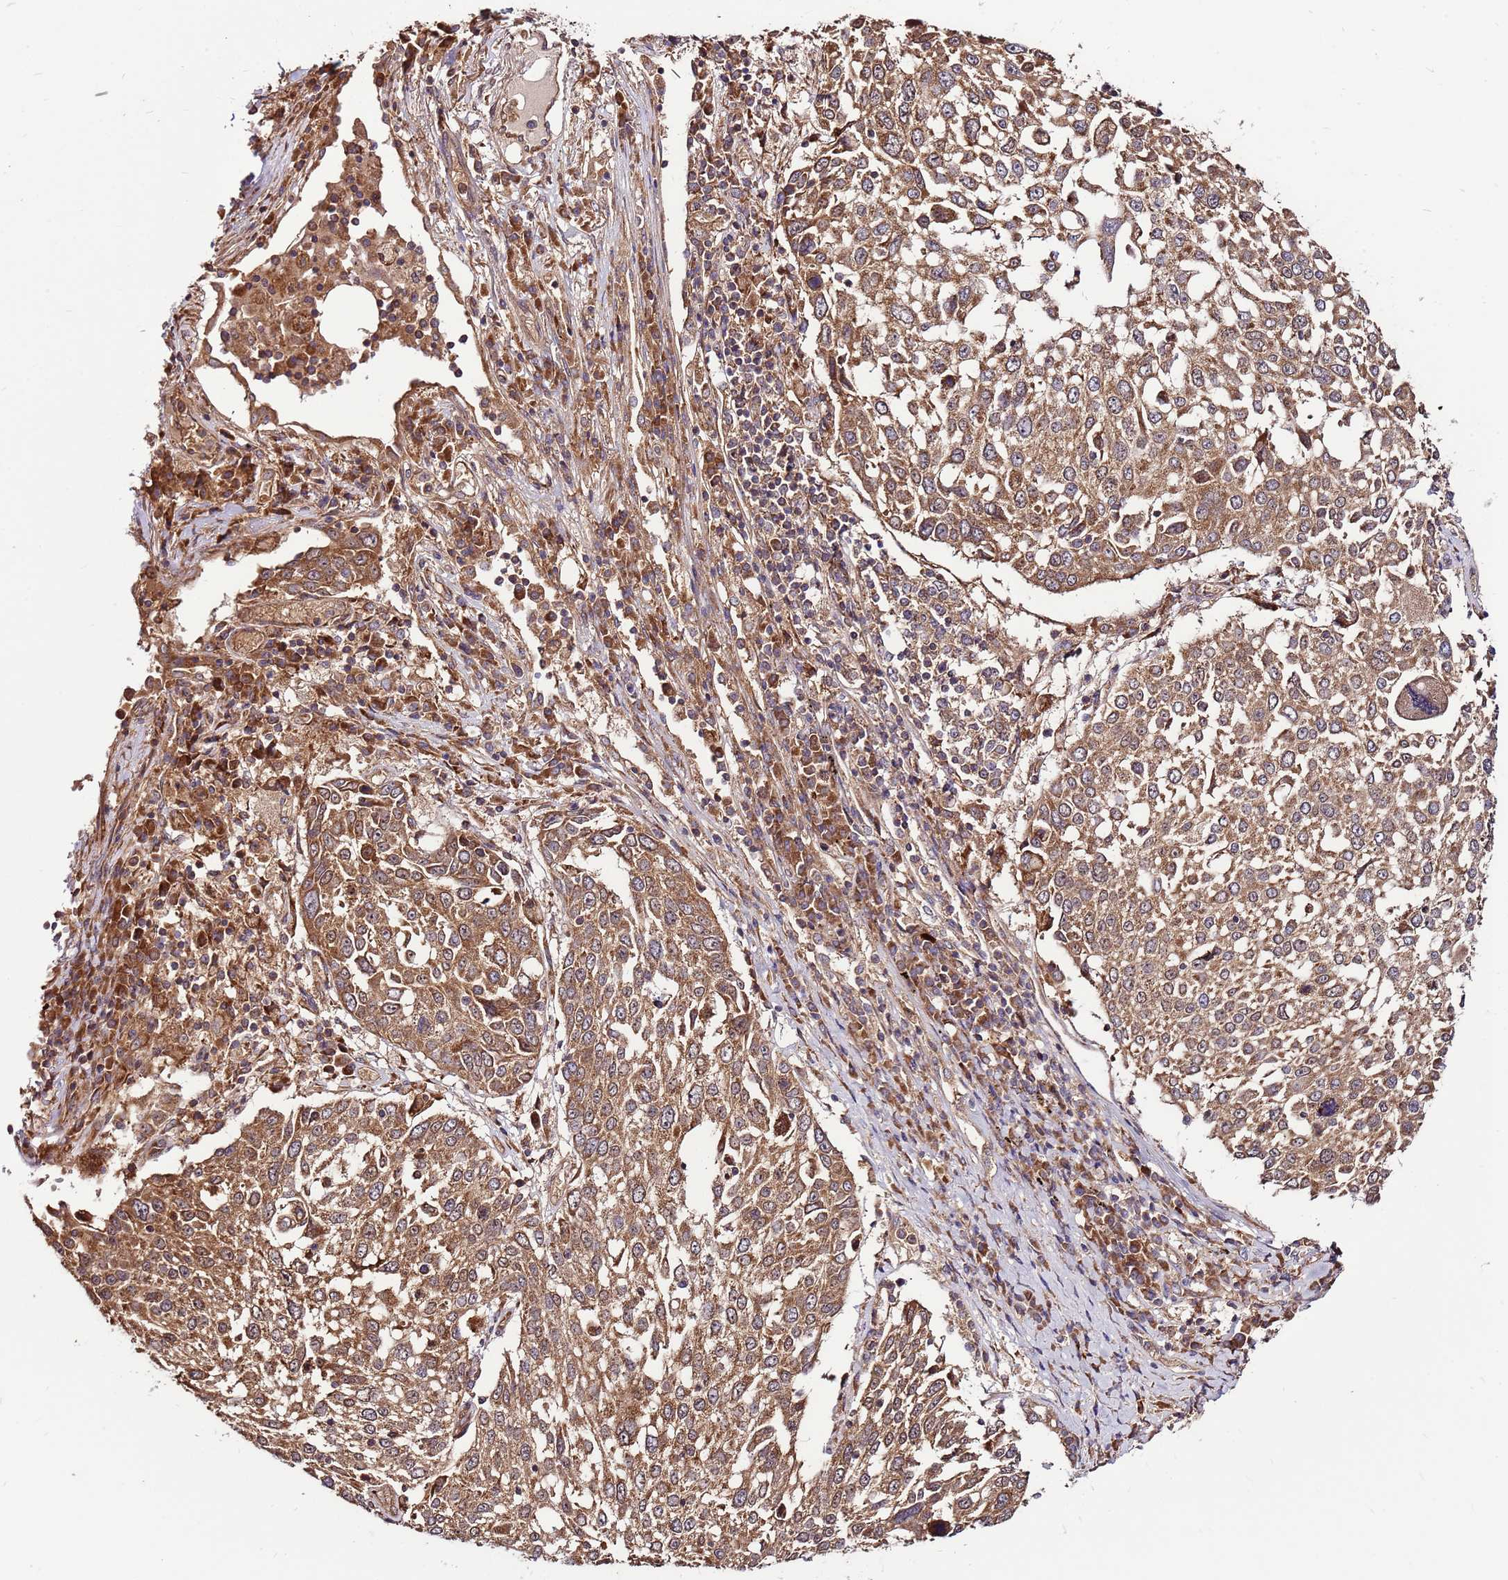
{"staining": {"intensity": "moderate", "quantity": ">75%", "location": "cytoplasmic/membranous"}, "tissue": "lung cancer", "cell_type": "Tumor cells", "image_type": "cancer", "snomed": [{"axis": "morphology", "description": "Squamous cell carcinoma, NOS"}, {"axis": "topography", "description": "Lung"}], "caption": "Human lung cancer (squamous cell carcinoma) stained for a protein (brown) shows moderate cytoplasmic/membranous positive expression in approximately >75% of tumor cells.", "gene": "SLC44A5", "patient": {"sex": "male", "age": 65}}